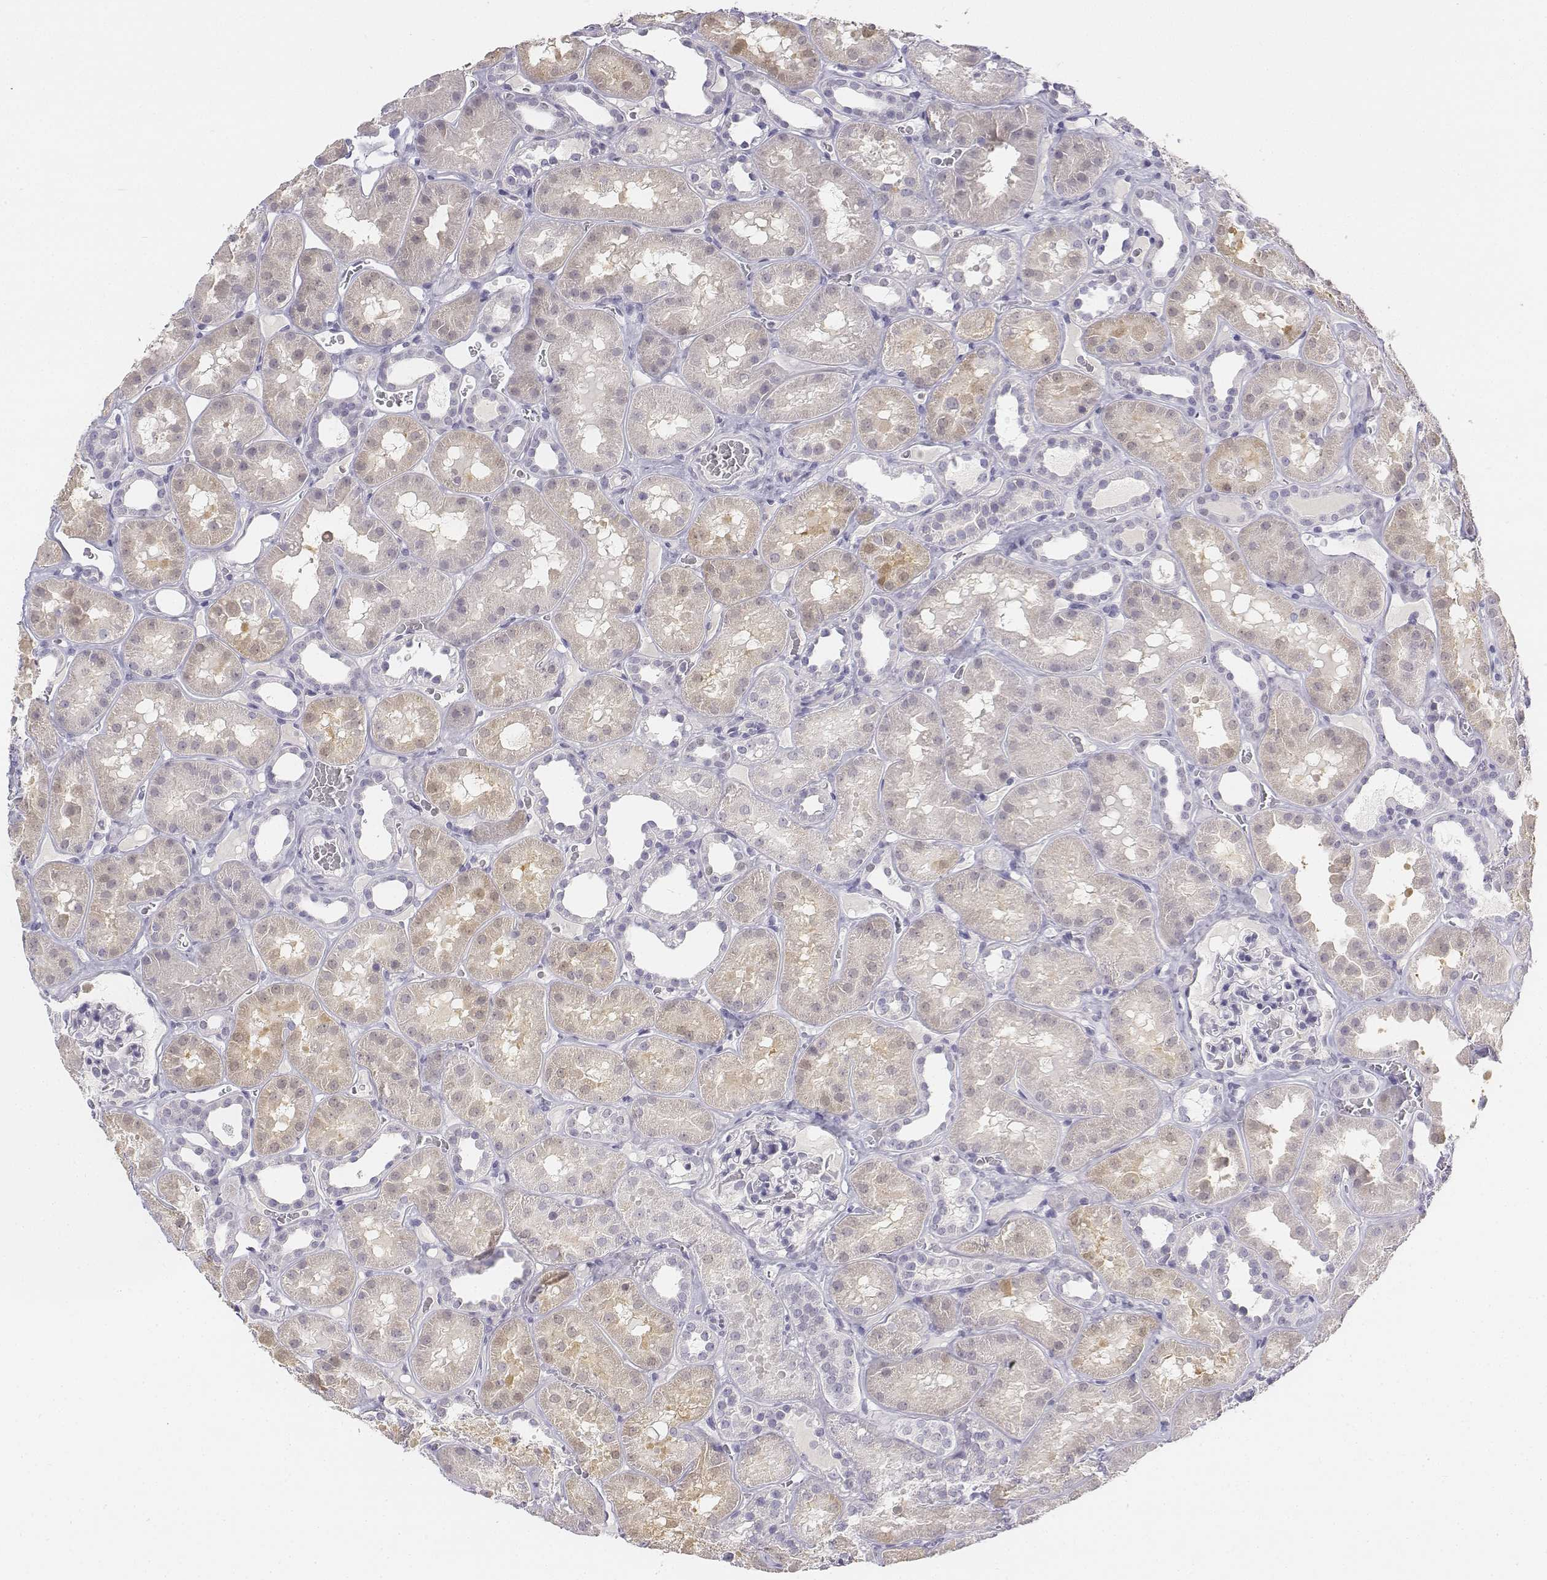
{"staining": {"intensity": "negative", "quantity": "none", "location": "none"}, "tissue": "kidney", "cell_type": "Cells in glomeruli", "image_type": "normal", "snomed": [{"axis": "morphology", "description": "Normal tissue, NOS"}, {"axis": "topography", "description": "Kidney"}], "caption": "This is an immunohistochemistry photomicrograph of unremarkable human kidney. There is no positivity in cells in glomeruli.", "gene": "UCN2", "patient": {"sex": "female", "age": 41}}